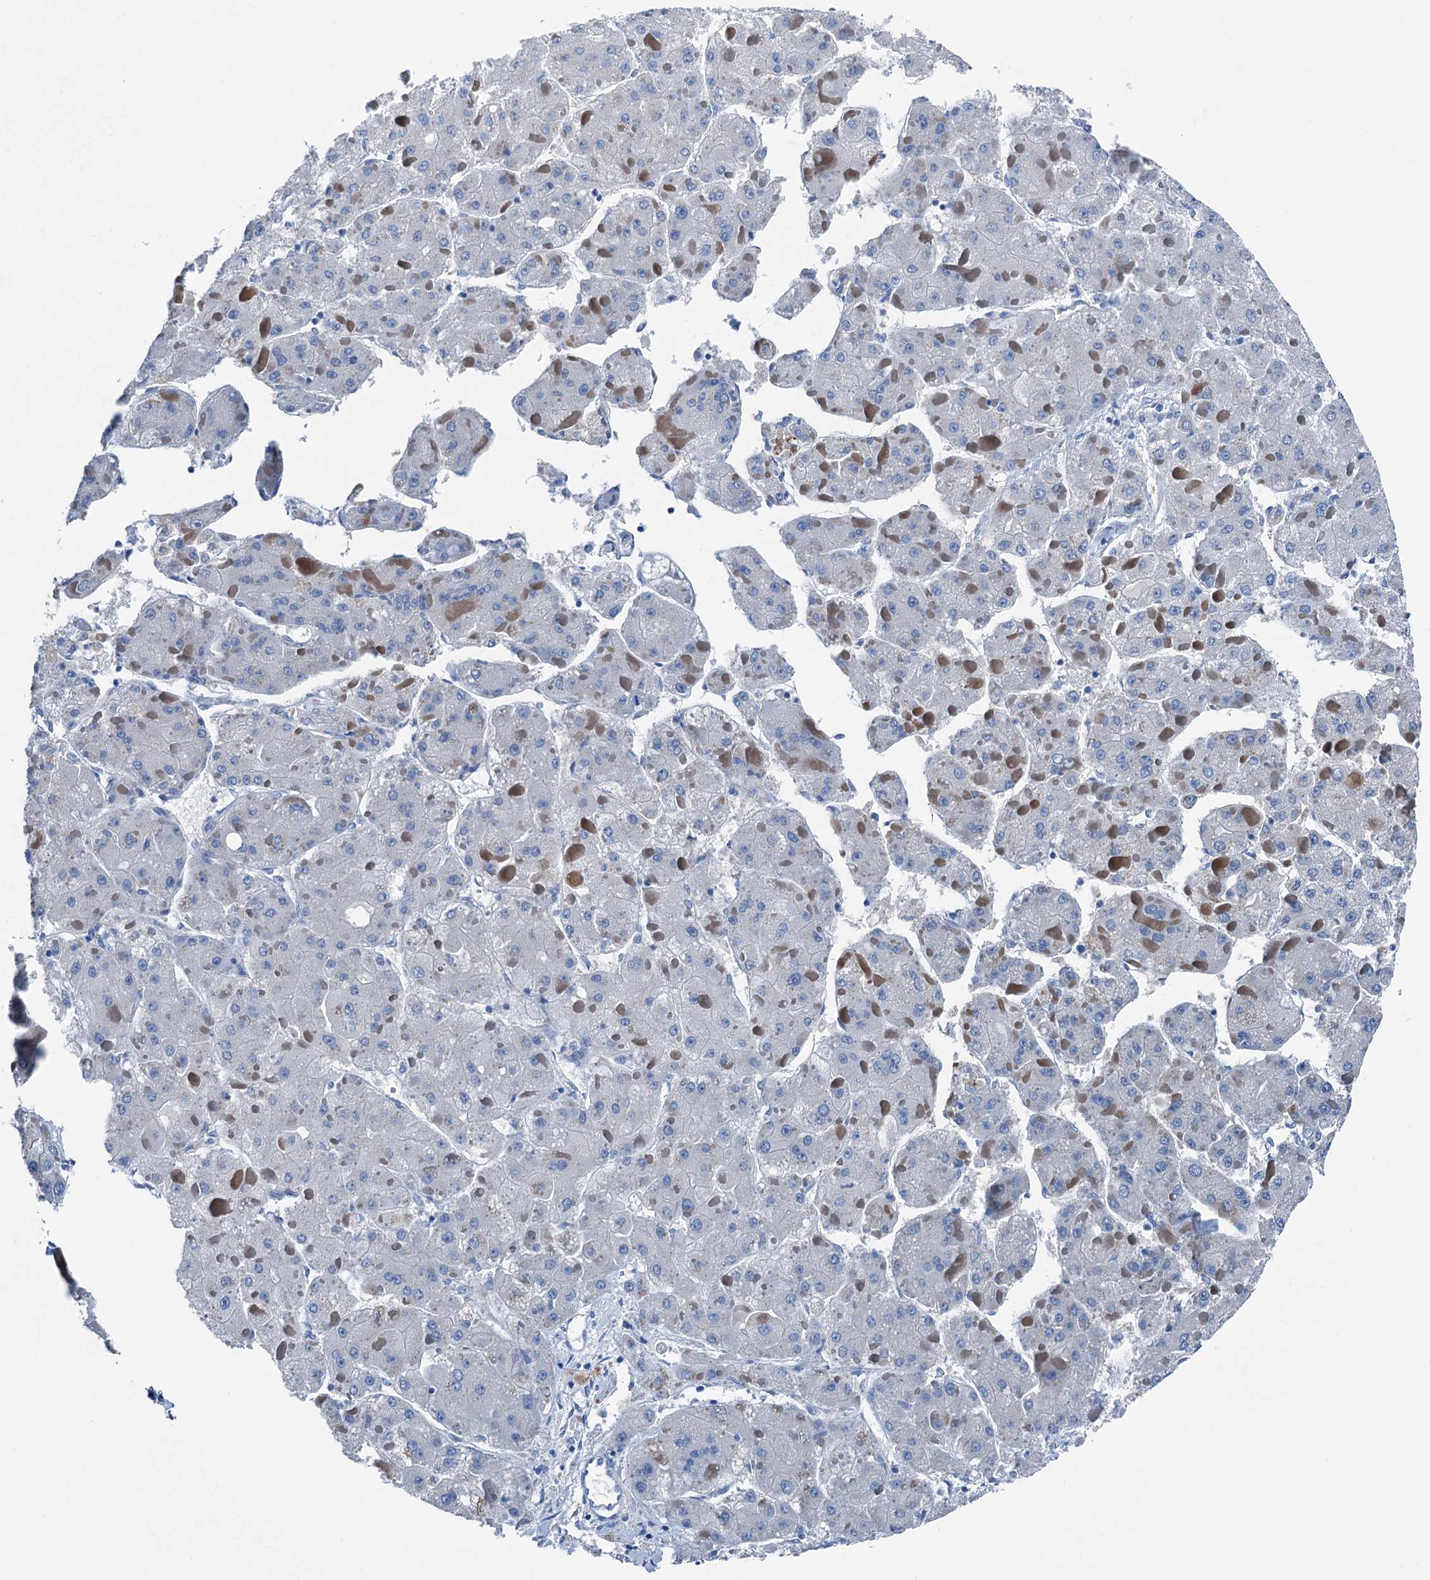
{"staining": {"intensity": "negative", "quantity": "none", "location": "none"}, "tissue": "liver cancer", "cell_type": "Tumor cells", "image_type": "cancer", "snomed": [{"axis": "morphology", "description": "Carcinoma, Hepatocellular, NOS"}, {"axis": "topography", "description": "Liver"}], "caption": "Liver cancer (hepatocellular carcinoma) was stained to show a protein in brown. There is no significant staining in tumor cells.", "gene": "CBLN3", "patient": {"sex": "female", "age": 73}}